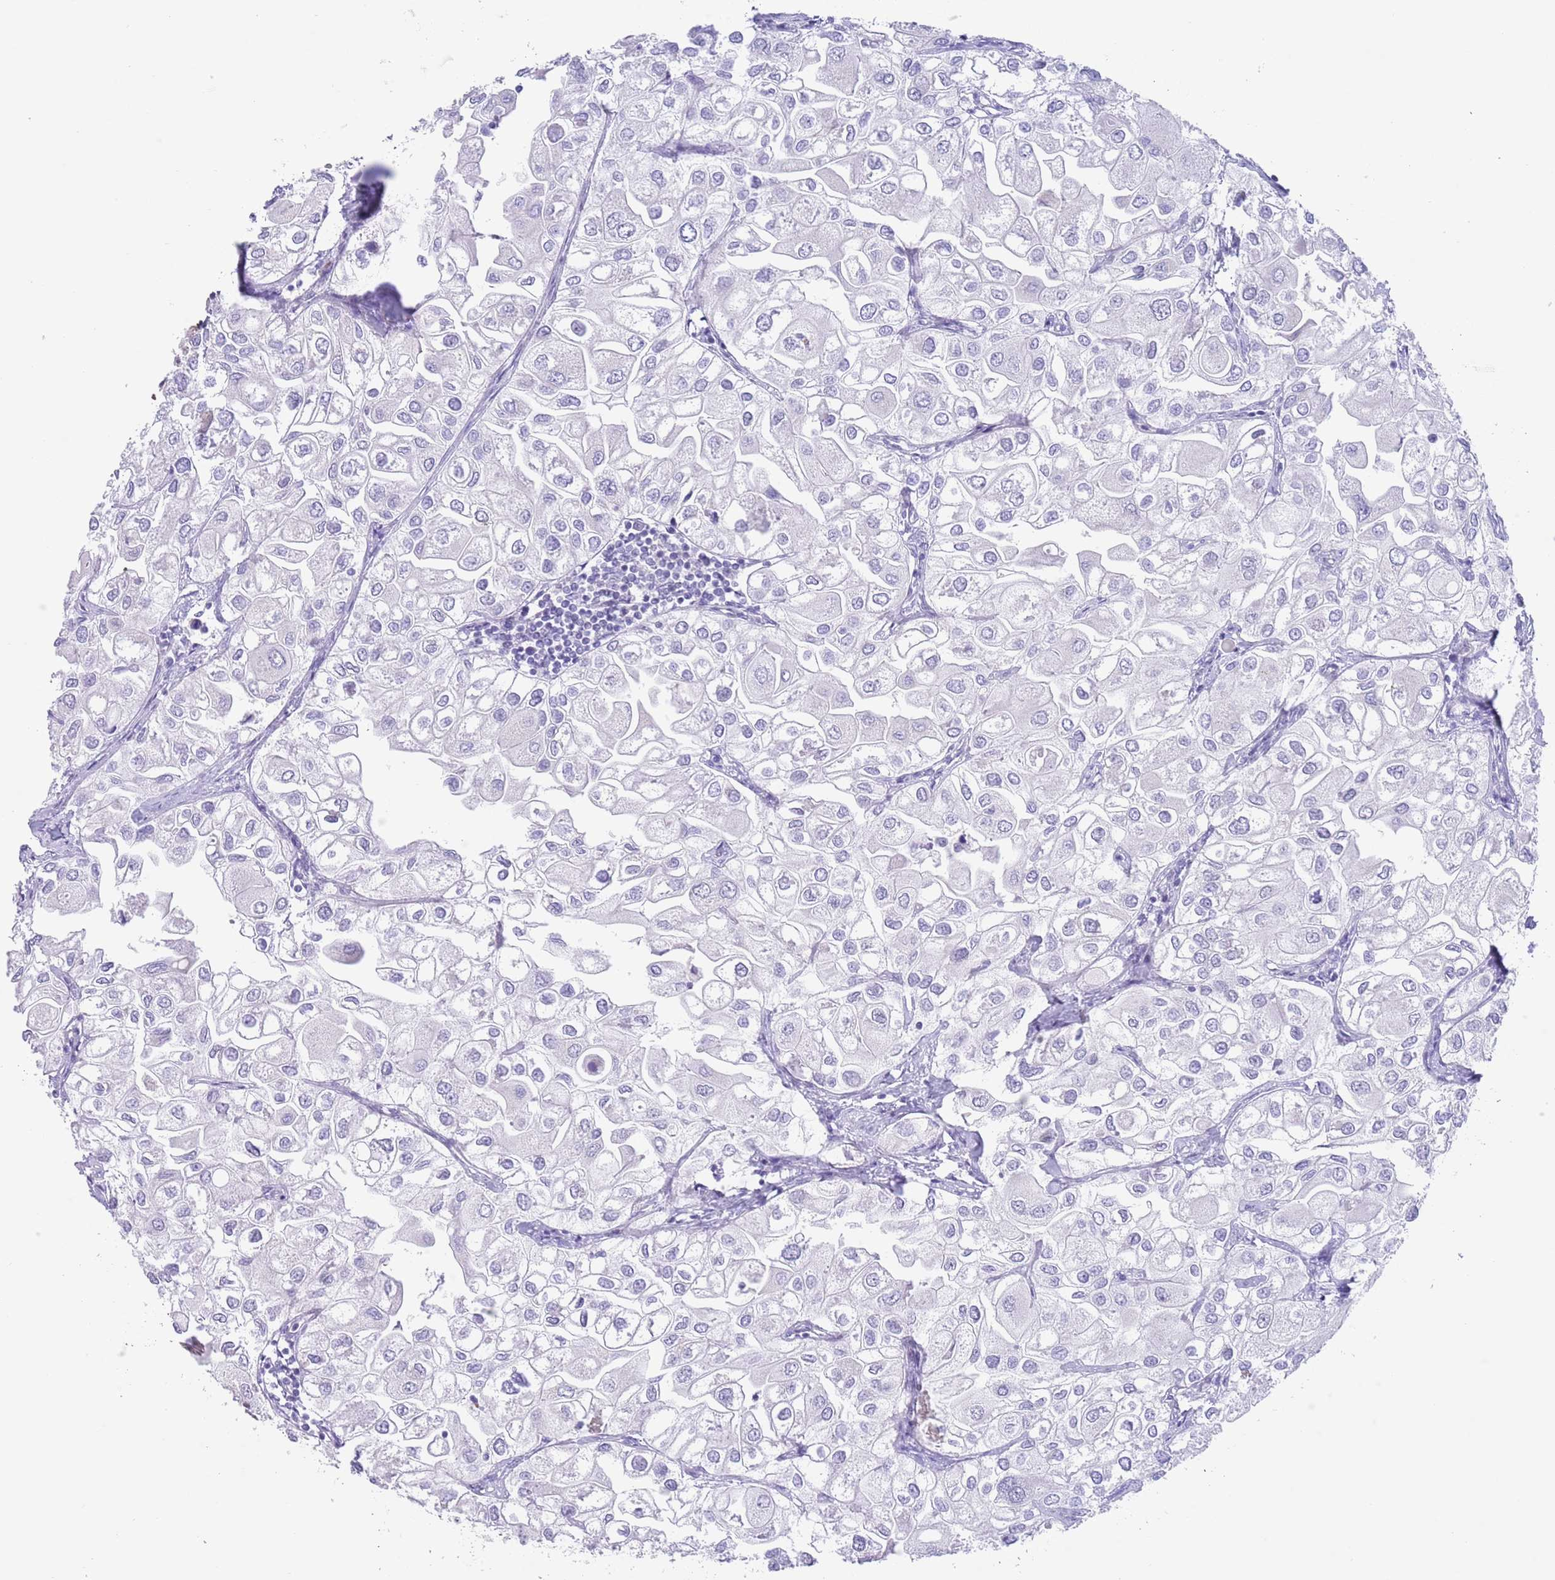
{"staining": {"intensity": "moderate", "quantity": "<25%", "location": "nuclear"}, "tissue": "urothelial cancer", "cell_type": "Tumor cells", "image_type": "cancer", "snomed": [{"axis": "morphology", "description": "Urothelial carcinoma, High grade"}, {"axis": "topography", "description": "Urinary bladder"}], "caption": "This image displays high-grade urothelial carcinoma stained with immunohistochemistry (IHC) to label a protein in brown. The nuclear of tumor cells show moderate positivity for the protein. Nuclei are counter-stained blue.", "gene": "ZNF382", "patient": {"sex": "male", "age": 64}}